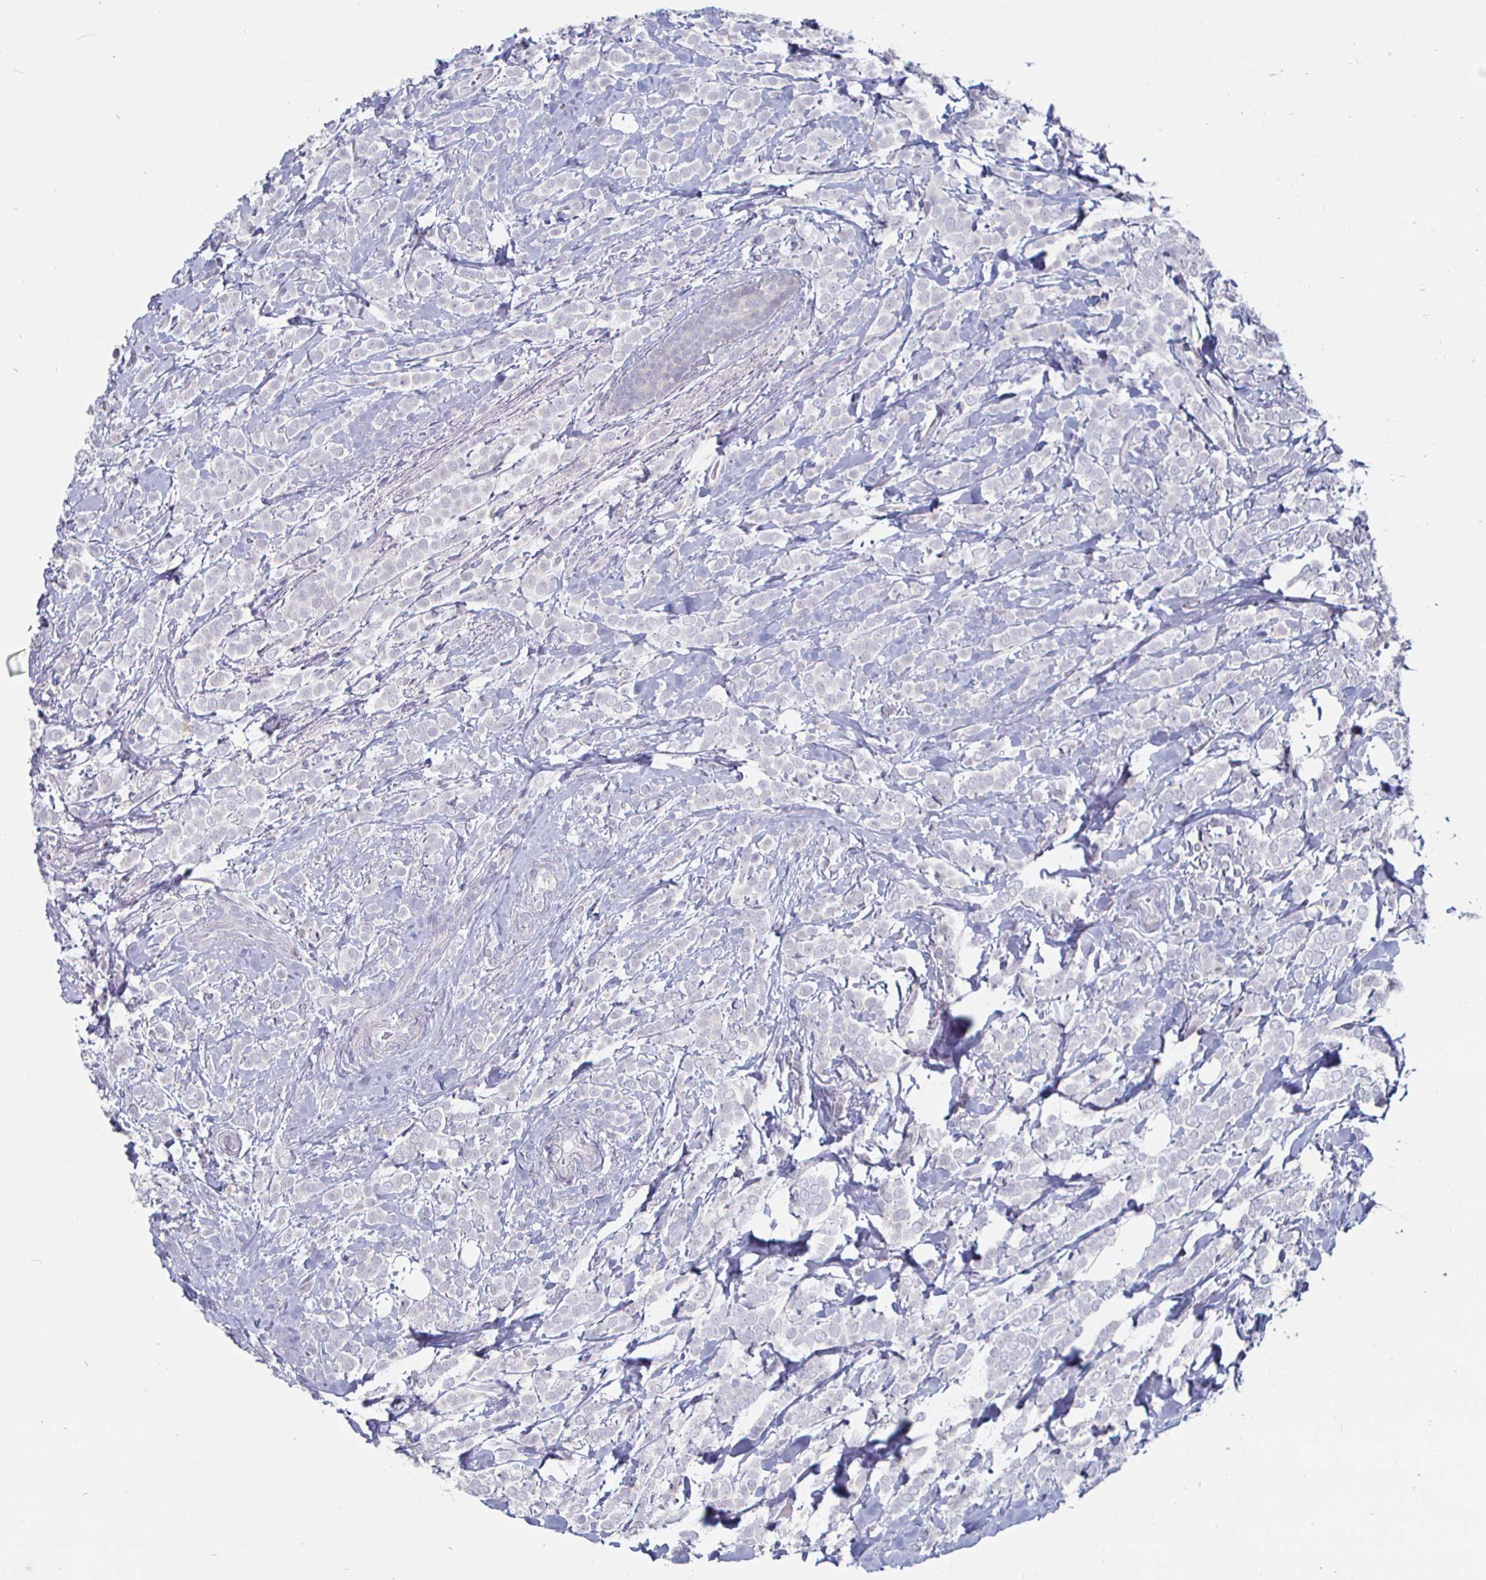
{"staining": {"intensity": "negative", "quantity": "none", "location": "none"}, "tissue": "breast cancer", "cell_type": "Tumor cells", "image_type": "cancer", "snomed": [{"axis": "morphology", "description": "Lobular carcinoma"}, {"axis": "topography", "description": "Breast"}], "caption": "A photomicrograph of human lobular carcinoma (breast) is negative for staining in tumor cells. Nuclei are stained in blue.", "gene": "DMRTB1", "patient": {"sex": "female", "age": 49}}